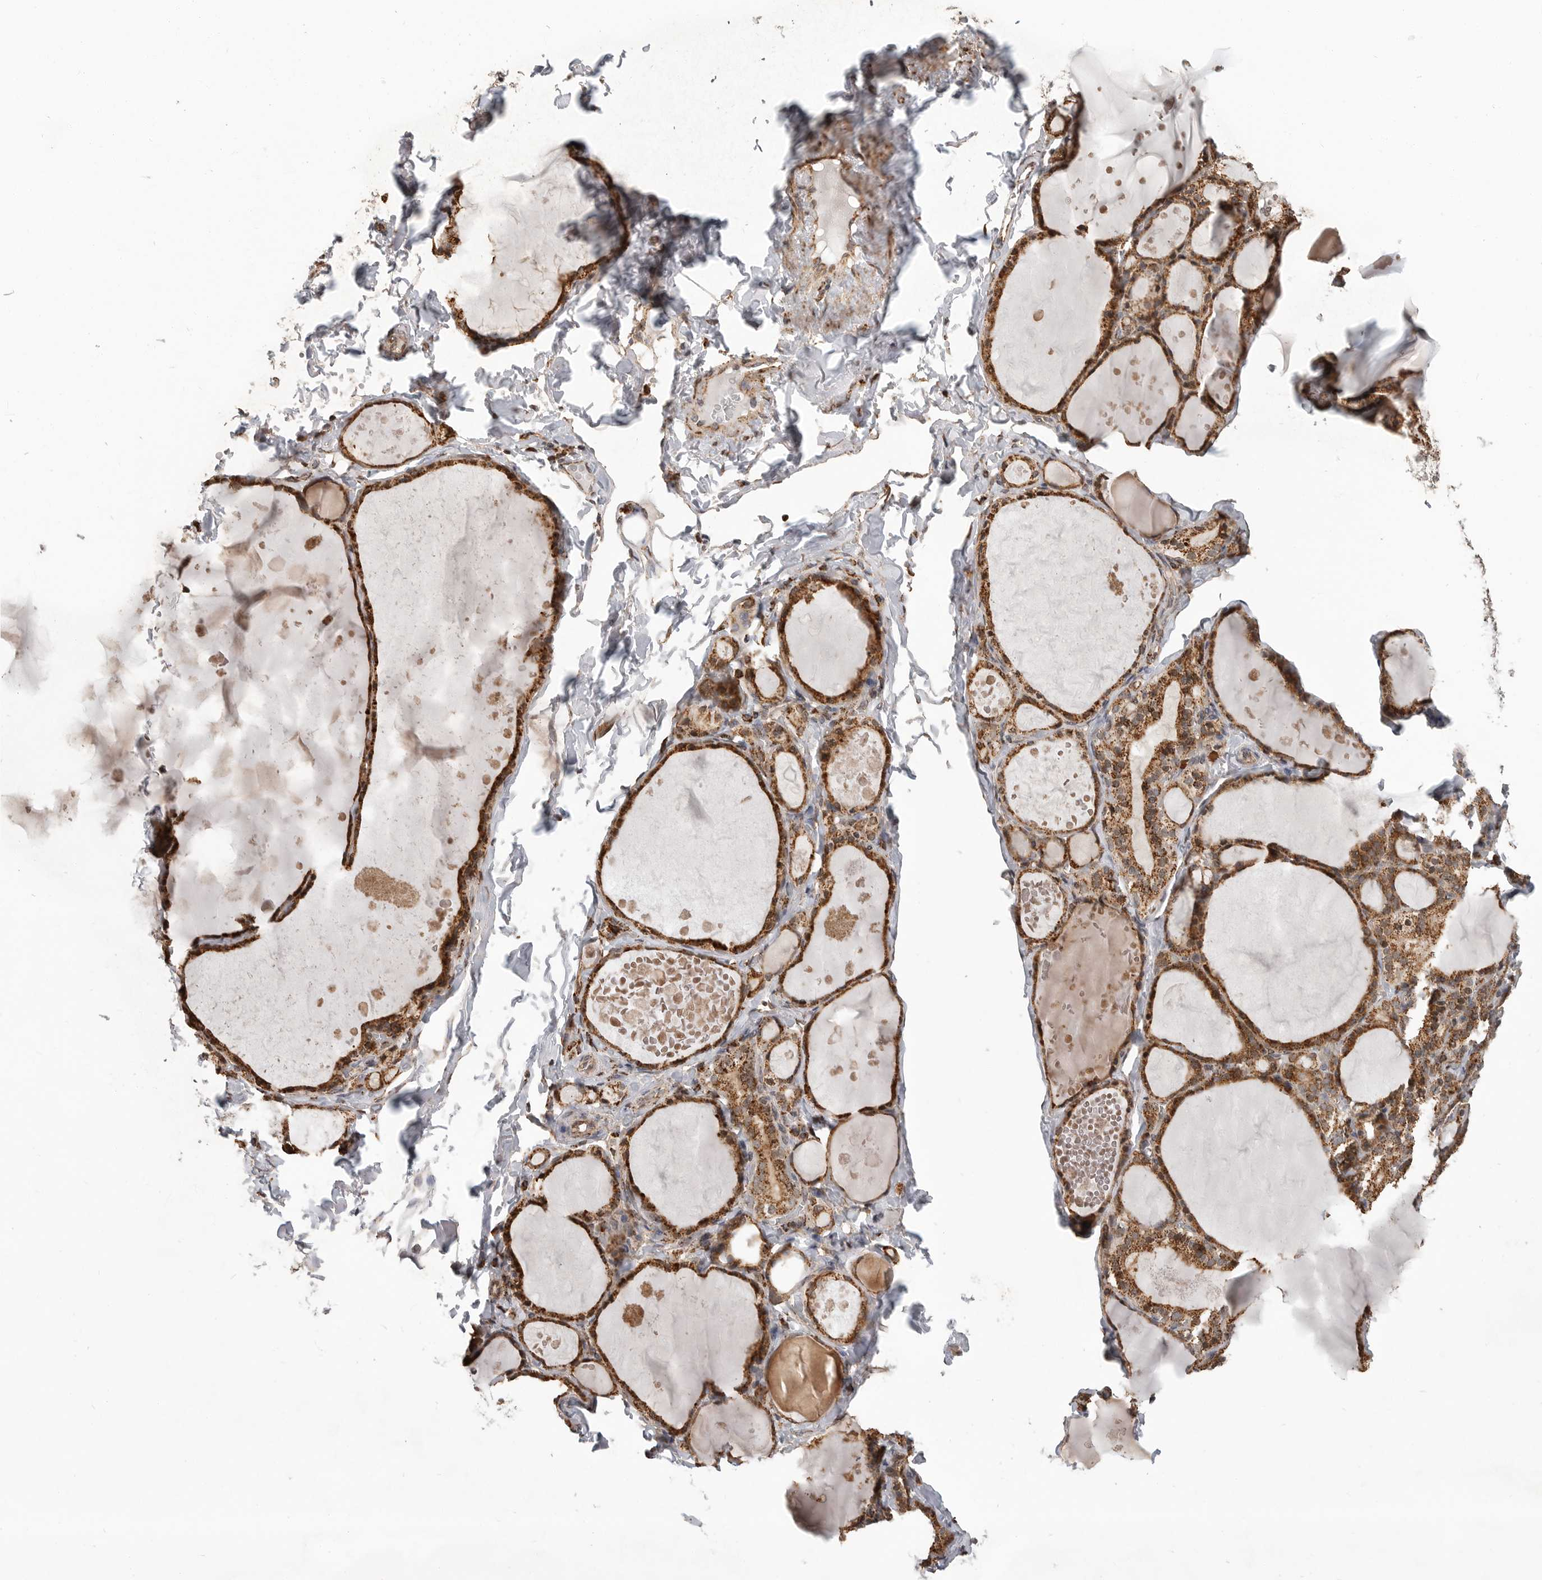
{"staining": {"intensity": "strong", "quantity": ">75%", "location": "cytoplasmic/membranous"}, "tissue": "thyroid gland", "cell_type": "Glandular cells", "image_type": "normal", "snomed": [{"axis": "morphology", "description": "Normal tissue, NOS"}, {"axis": "topography", "description": "Thyroid gland"}], "caption": "Immunohistochemistry (IHC) (DAB (3,3'-diaminobenzidine)) staining of unremarkable human thyroid gland demonstrates strong cytoplasmic/membranous protein staining in approximately >75% of glandular cells.", "gene": "GCNT2", "patient": {"sex": "male", "age": 56}}